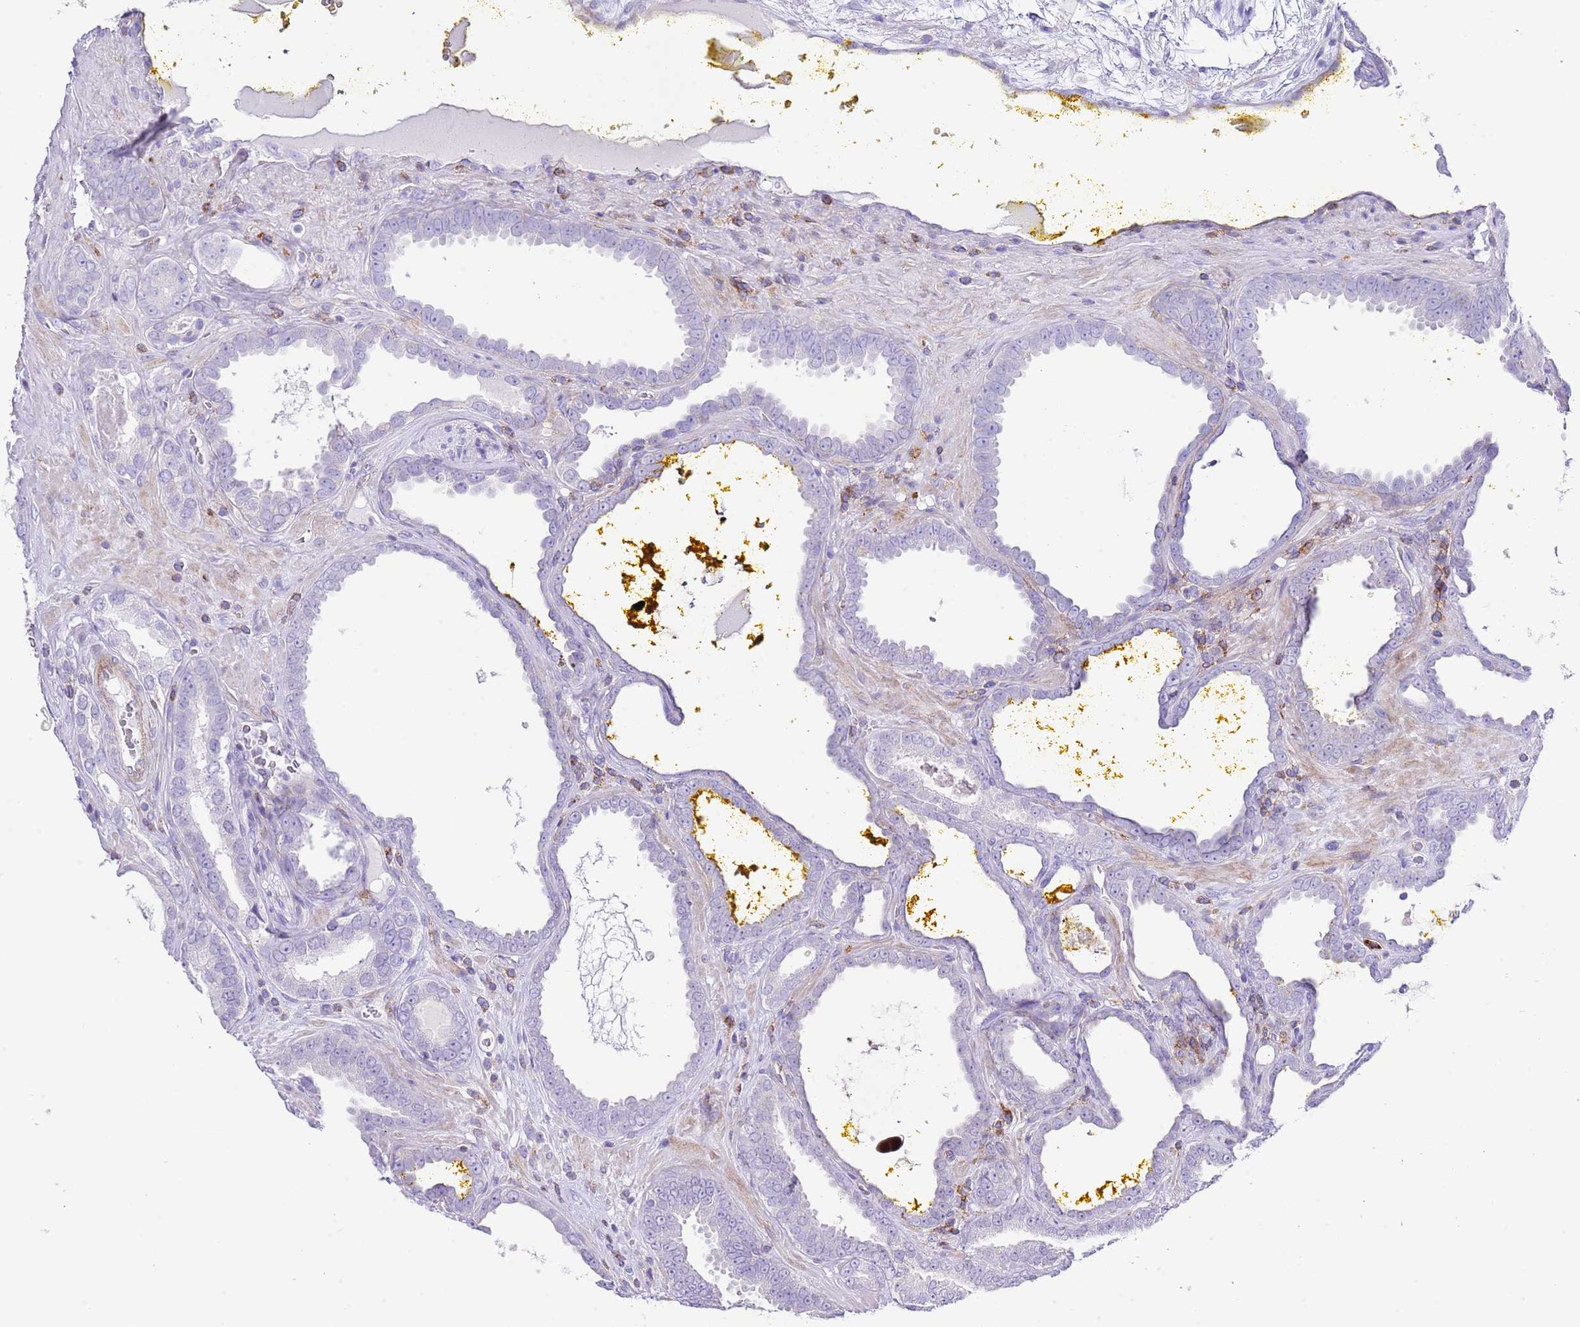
{"staining": {"intensity": "negative", "quantity": "none", "location": "none"}, "tissue": "prostate cancer", "cell_type": "Tumor cells", "image_type": "cancer", "snomed": [{"axis": "morphology", "description": "Adenocarcinoma, High grade"}, {"axis": "topography", "description": "Prostate"}], "caption": "Human prostate cancer (adenocarcinoma (high-grade)) stained for a protein using immunohistochemistry reveals no expression in tumor cells.", "gene": "ALDH3A1", "patient": {"sex": "male", "age": 72}}